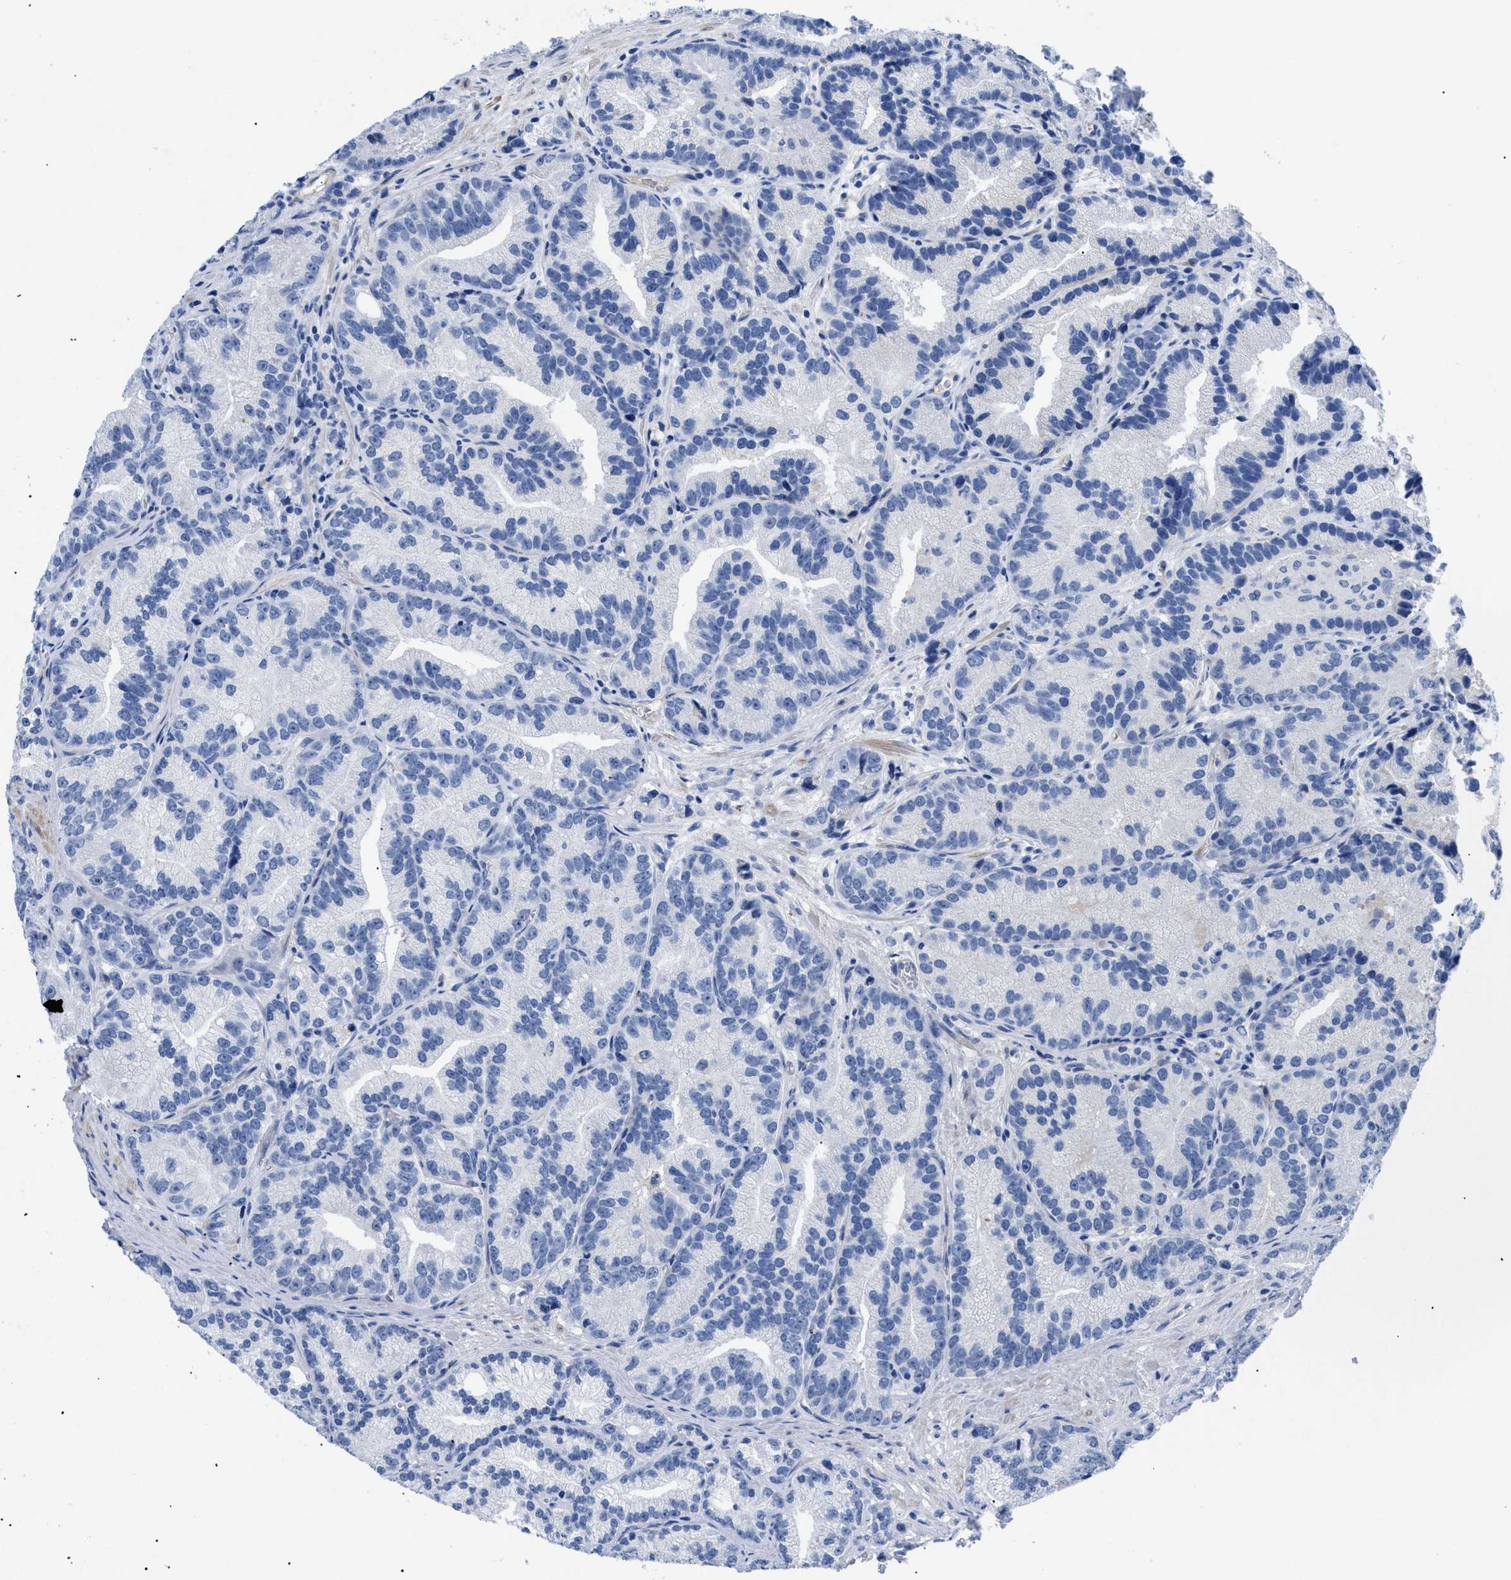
{"staining": {"intensity": "negative", "quantity": "none", "location": "none"}, "tissue": "prostate cancer", "cell_type": "Tumor cells", "image_type": "cancer", "snomed": [{"axis": "morphology", "description": "Adenocarcinoma, Low grade"}, {"axis": "topography", "description": "Prostate"}], "caption": "There is no significant staining in tumor cells of prostate cancer (low-grade adenocarcinoma).", "gene": "TMEM68", "patient": {"sex": "male", "age": 89}}